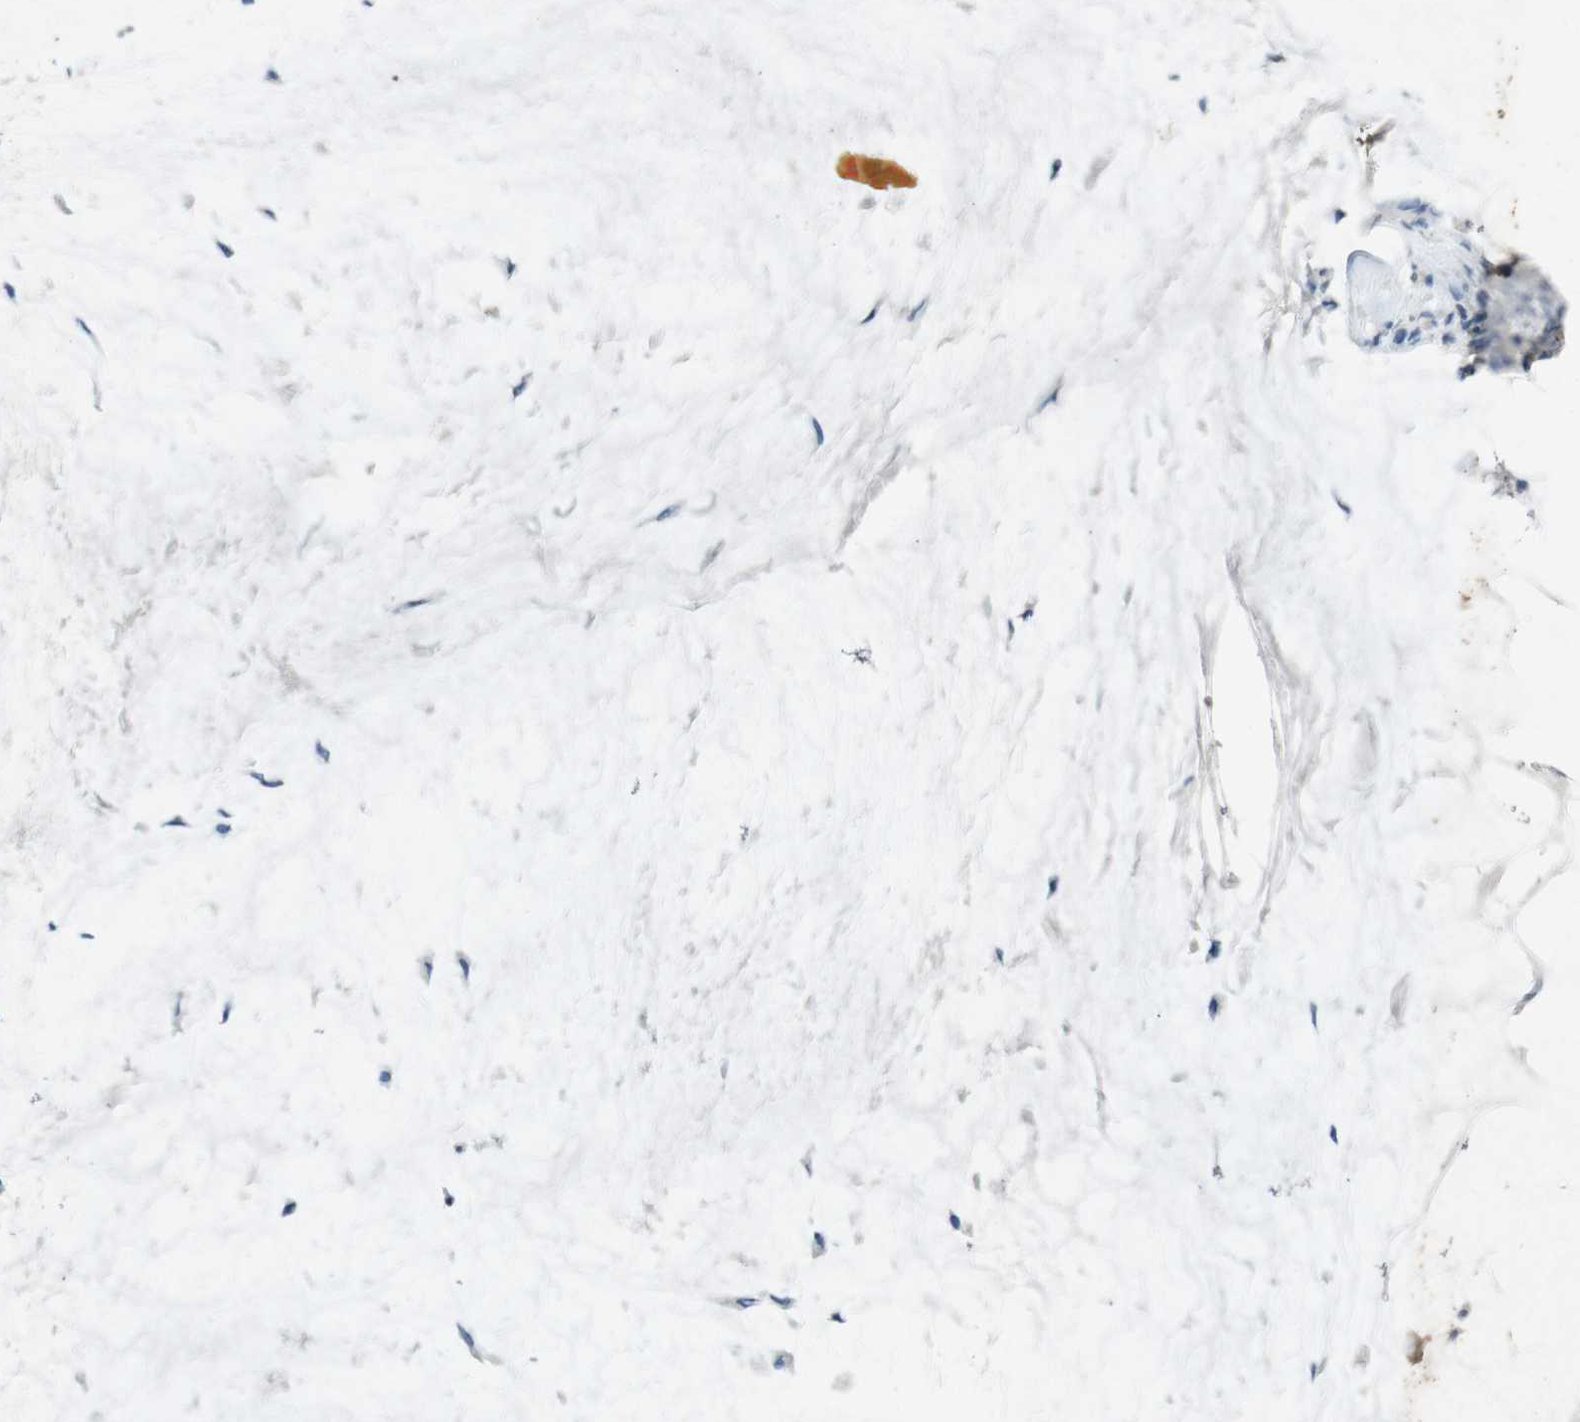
{"staining": {"intensity": "negative", "quantity": "none", "location": "none"}, "tissue": "pancreatic cancer", "cell_type": "Tumor cells", "image_type": "cancer", "snomed": [{"axis": "morphology", "description": "Adenocarcinoma, NOS"}, {"axis": "topography", "description": "Pancreas"}], "caption": "This is an immunohistochemistry (IHC) image of pancreatic cancer (adenocarcinoma). There is no expression in tumor cells.", "gene": "STBD1", "patient": {"sex": "male", "age": 41}}